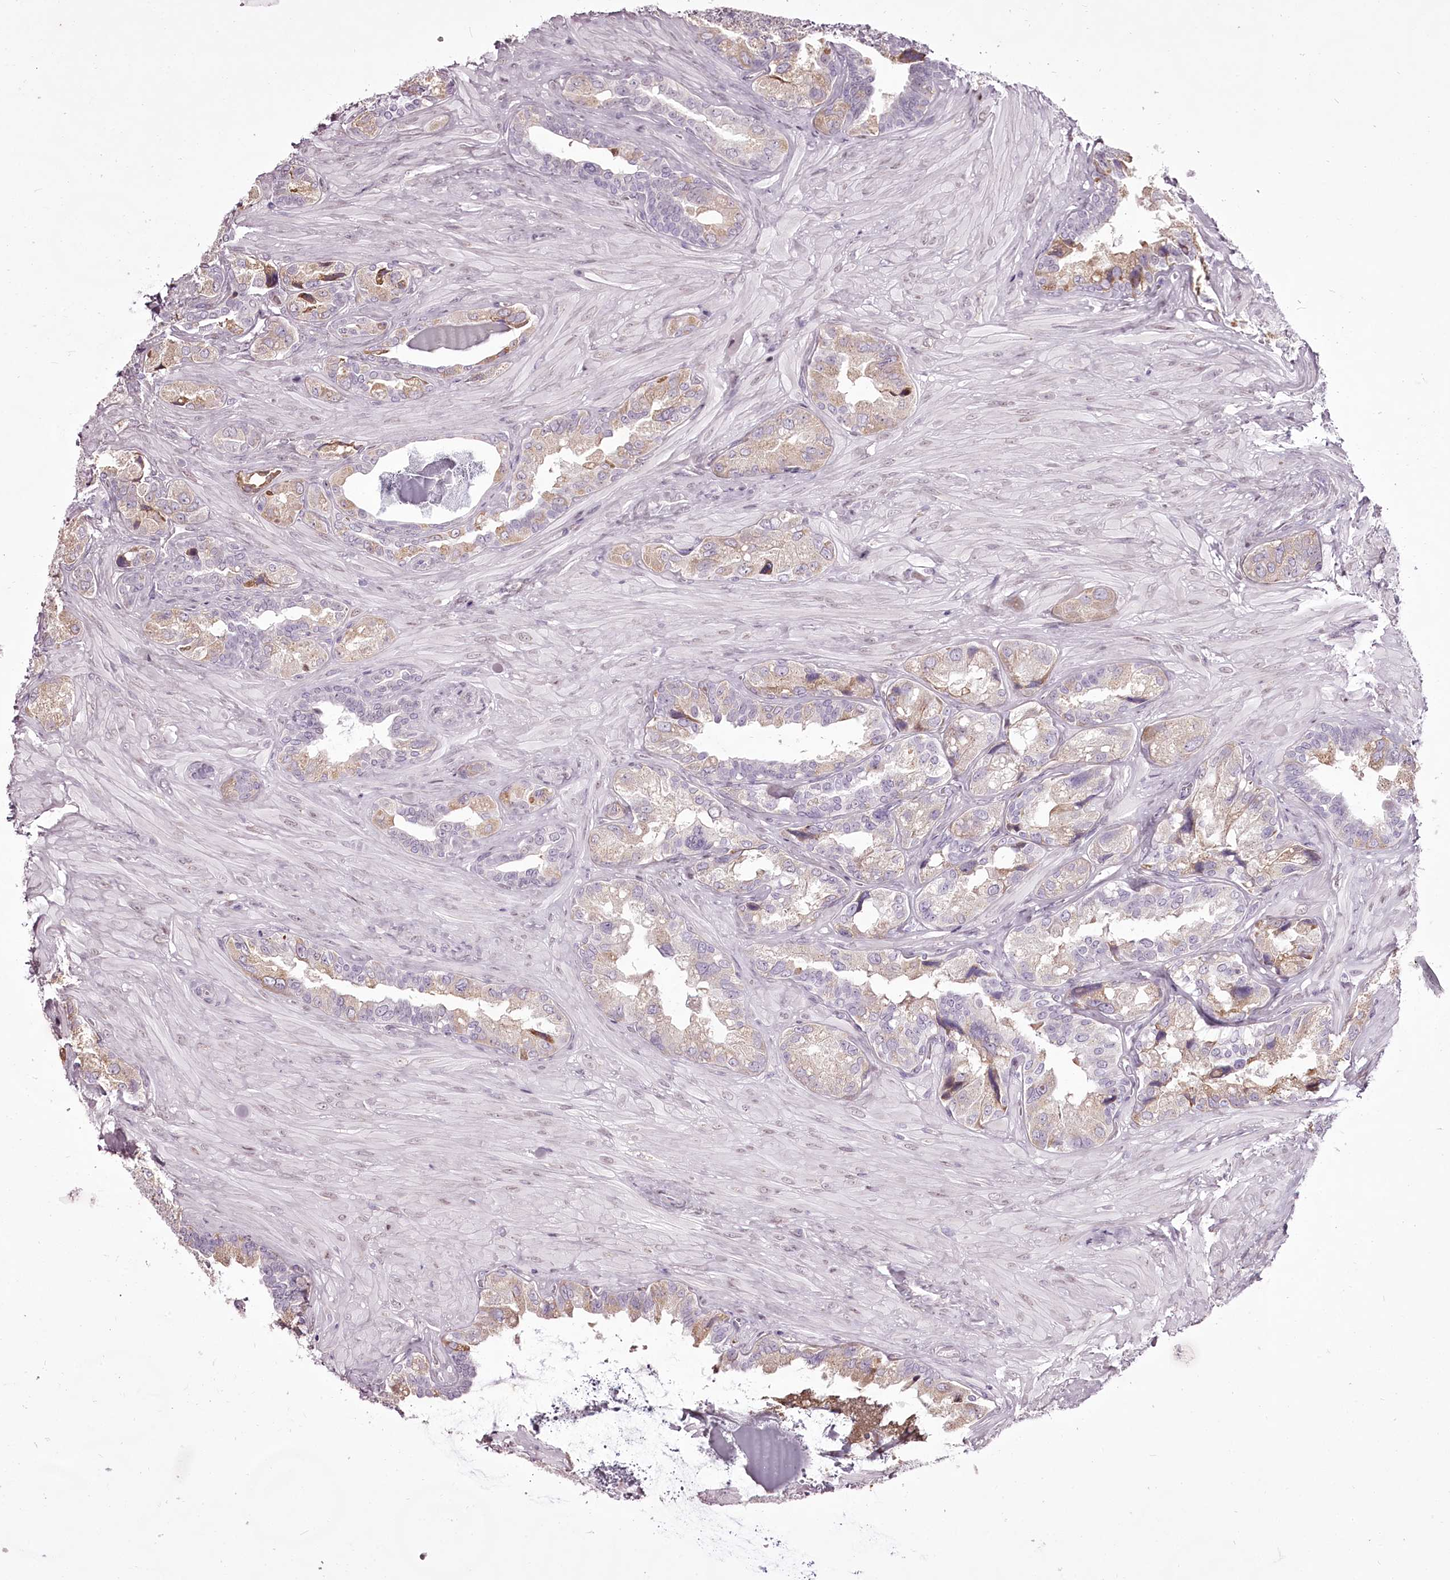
{"staining": {"intensity": "weak", "quantity": "25%-75%", "location": "cytoplasmic/membranous"}, "tissue": "seminal vesicle", "cell_type": "Glandular cells", "image_type": "normal", "snomed": [{"axis": "morphology", "description": "Normal tissue, NOS"}, {"axis": "topography", "description": "Seminal veicle"}, {"axis": "topography", "description": "Peripheral nerve tissue"}], "caption": "Protein analysis of normal seminal vesicle demonstrates weak cytoplasmic/membranous expression in approximately 25%-75% of glandular cells. (DAB (3,3'-diaminobenzidine) = brown stain, brightfield microscopy at high magnification).", "gene": "C1orf56", "patient": {"sex": "male", "age": 67}}